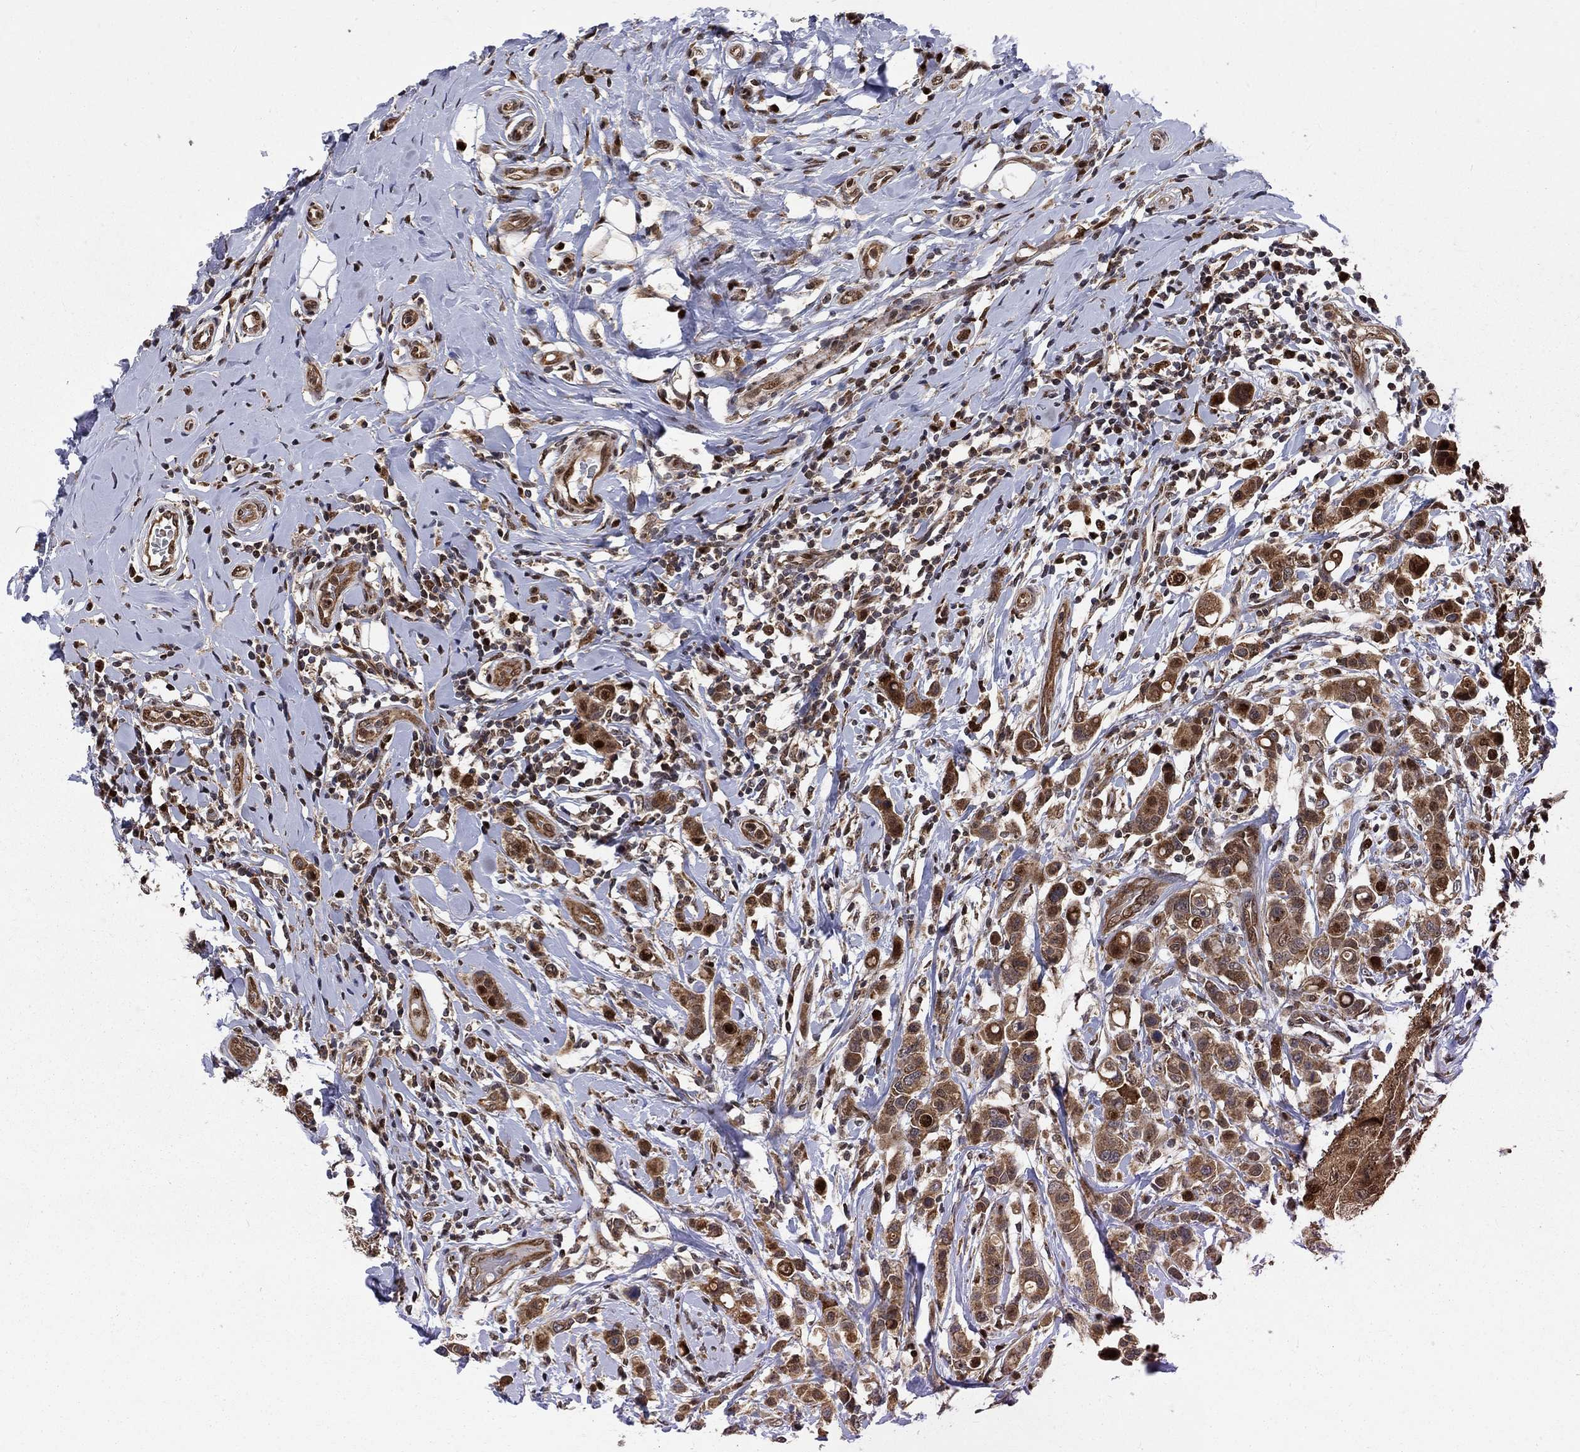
{"staining": {"intensity": "strong", "quantity": ">75%", "location": "cytoplasmic/membranous"}, "tissue": "breast cancer", "cell_type": "Tumor cells", "image_type": "cancer", "snomed": [{"axis": "morphology", "description": "Duct carcinoma"}, {"axis": "topography", "description": "Breast"}], "caption": "This is an image of IHC staining of breast intraductal carcinoma, which shows strong staining in the cytoplasmic/membranous of tumor cells.", "gene": "ELOB", "patient": {"sex": "female", "age": 27}}